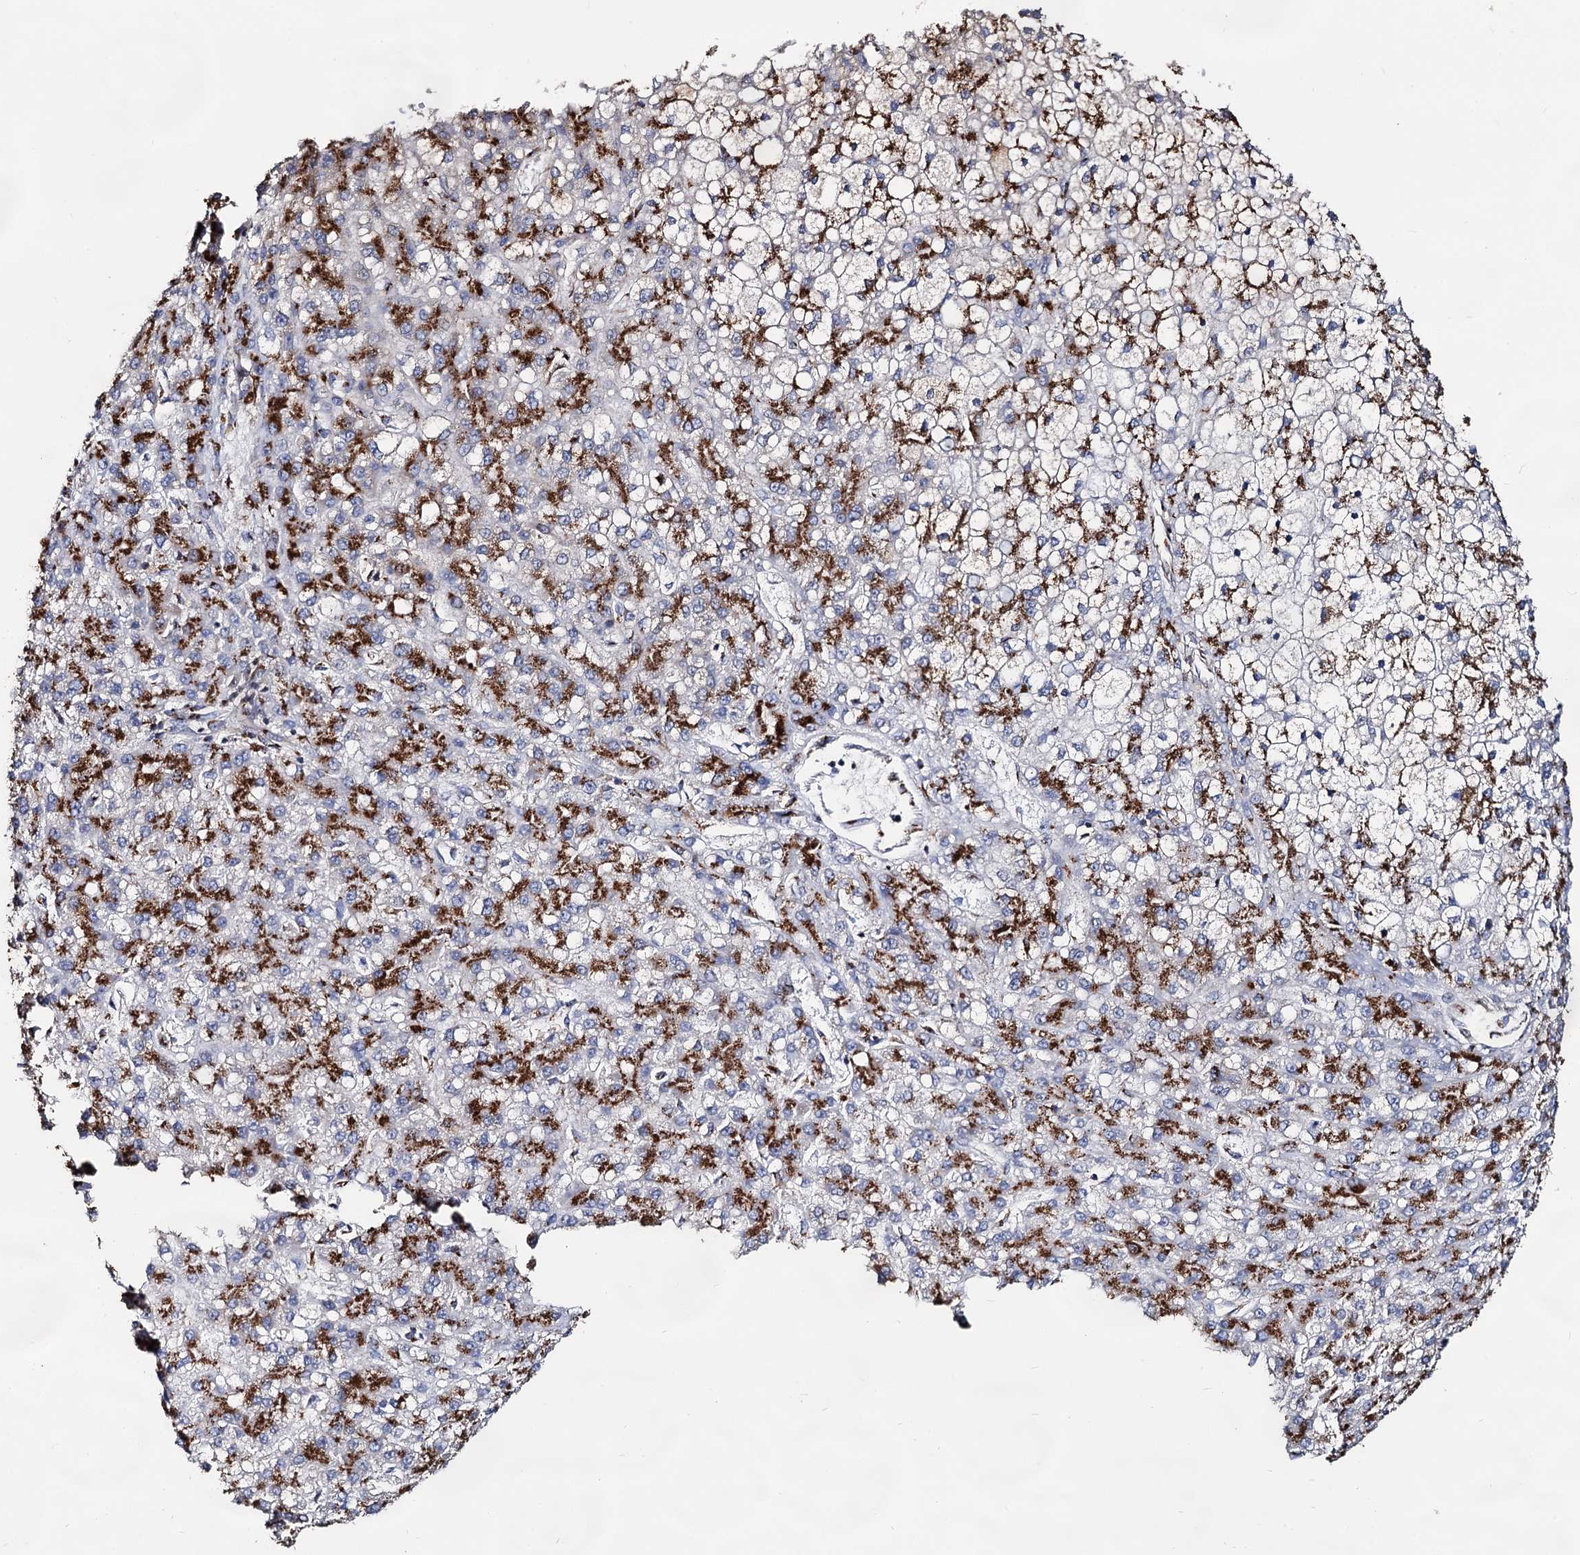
{"staining": {"intensity": "strong", "quantity": ">75%", "location": "cytoplasmic/membranous"}, "tissue": "liver cancer", "cell_type": "Tumor cells", "image_type": "cancer", "snomed": [{"axis": "morphology", "description": "Carcinoma, Hepatocellular, NOS"}, {"axis": "topography", "description": "Liver"}], "caption": "Liver cancer (hepatocellular carcinoma) was stained to show a protein in brown. There is high levels of strong cytoplasmic/membranous positivity in approximately >75% of tumor cells. (DAB = brown stain, brightfield microscopy at high magnification).", "gene": "TM9SF3", "patient": {"sex": "male", "age": 67}}